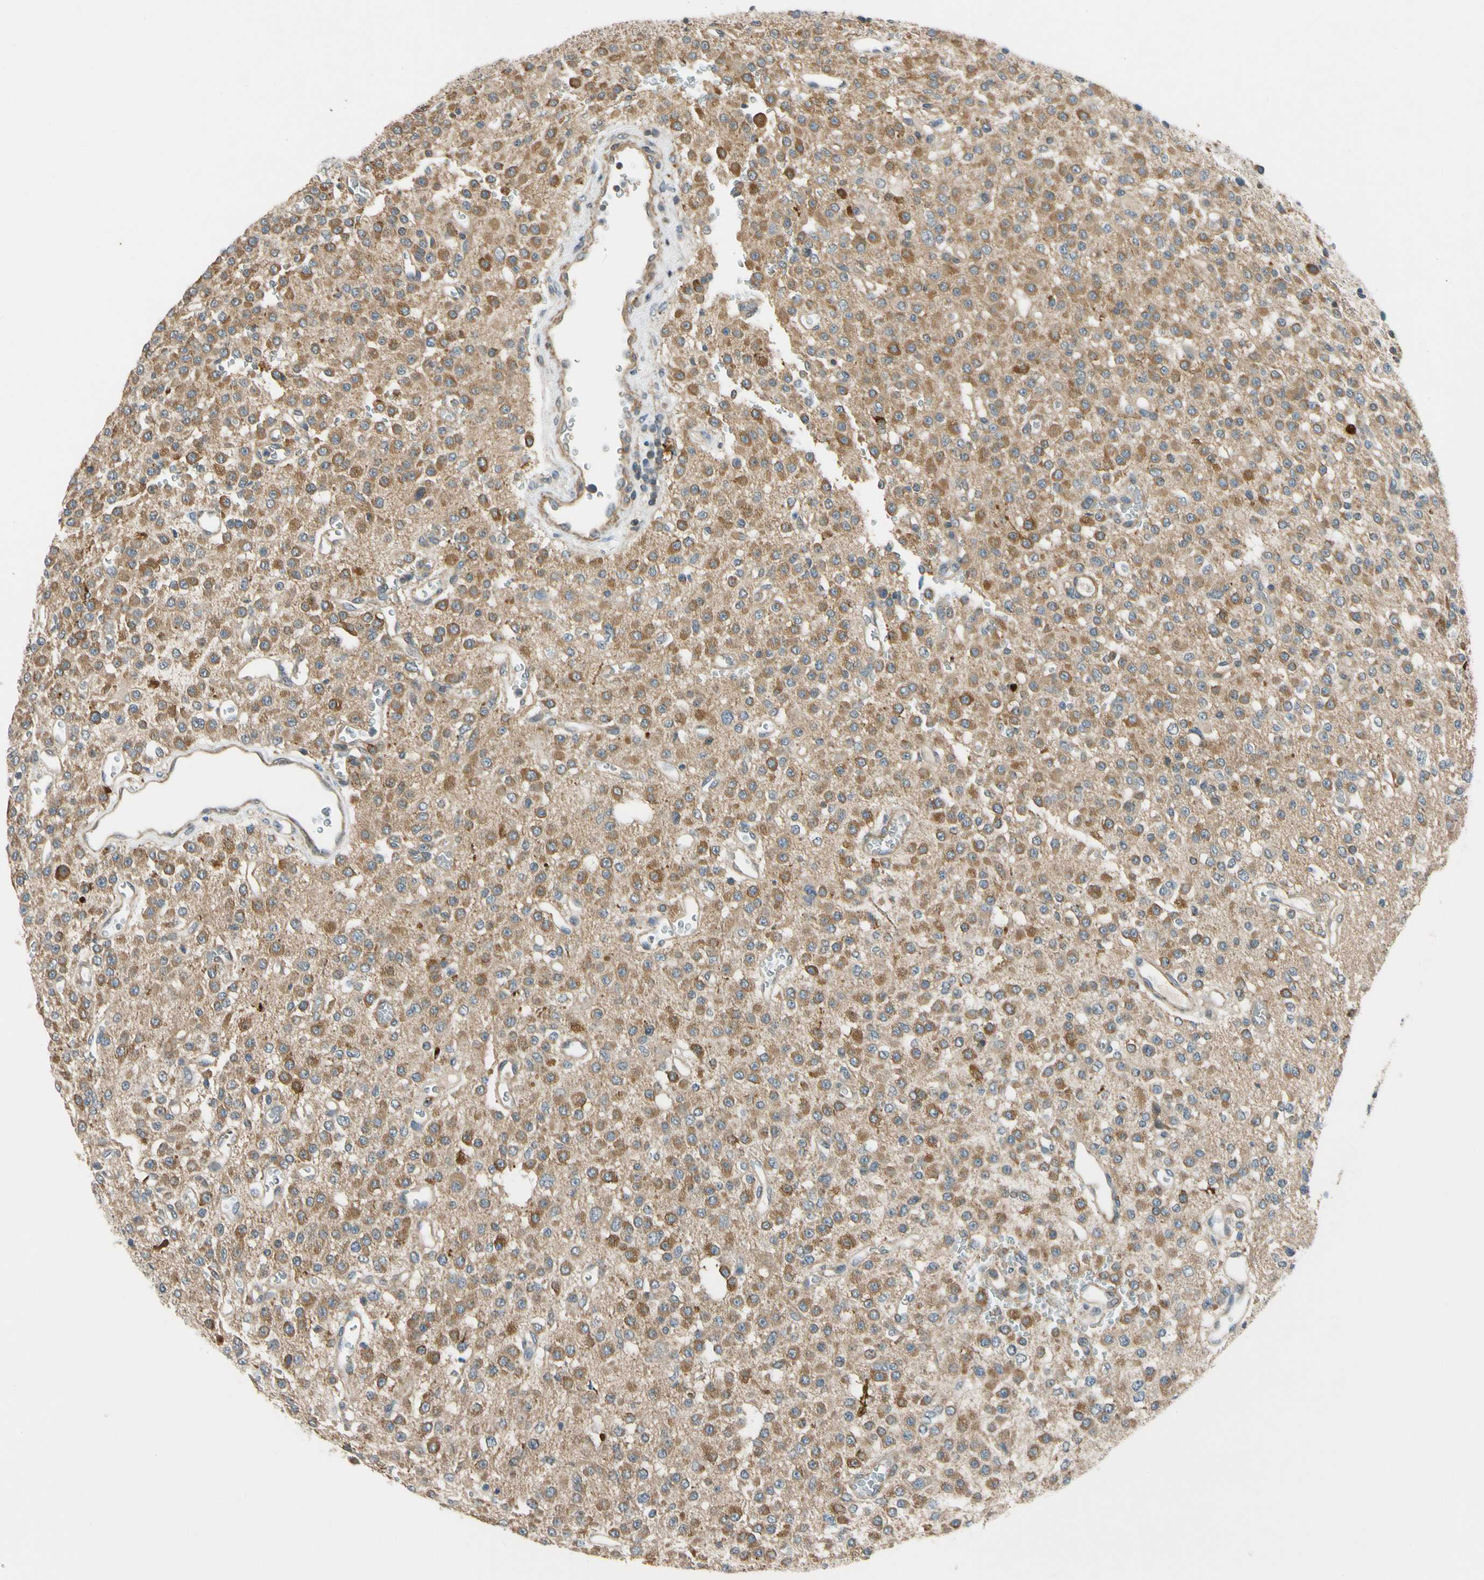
{"staining": {"intensity": "moderate", "quantity": ">75%", "location": "cytoplasmic/membranous"}, "tissue": "glioma", "cell_type": "Tumor cells", "image_type": "cancer", "snomed": [{"axis": "morphology", "description": "Glioma, malignant, Low grade"}, {"axis": "topography", "description": "Brain"}], "caption": "The micrograph shows a brown stain indicating the presence of a protein in the cytoplasmic/membranous of tumor cells in glioma. (DAB IHC, brown staining for protein, blue staining for nuclei).", "gene": "MST1R", "patient": {"sex": "male", "age": 38}}